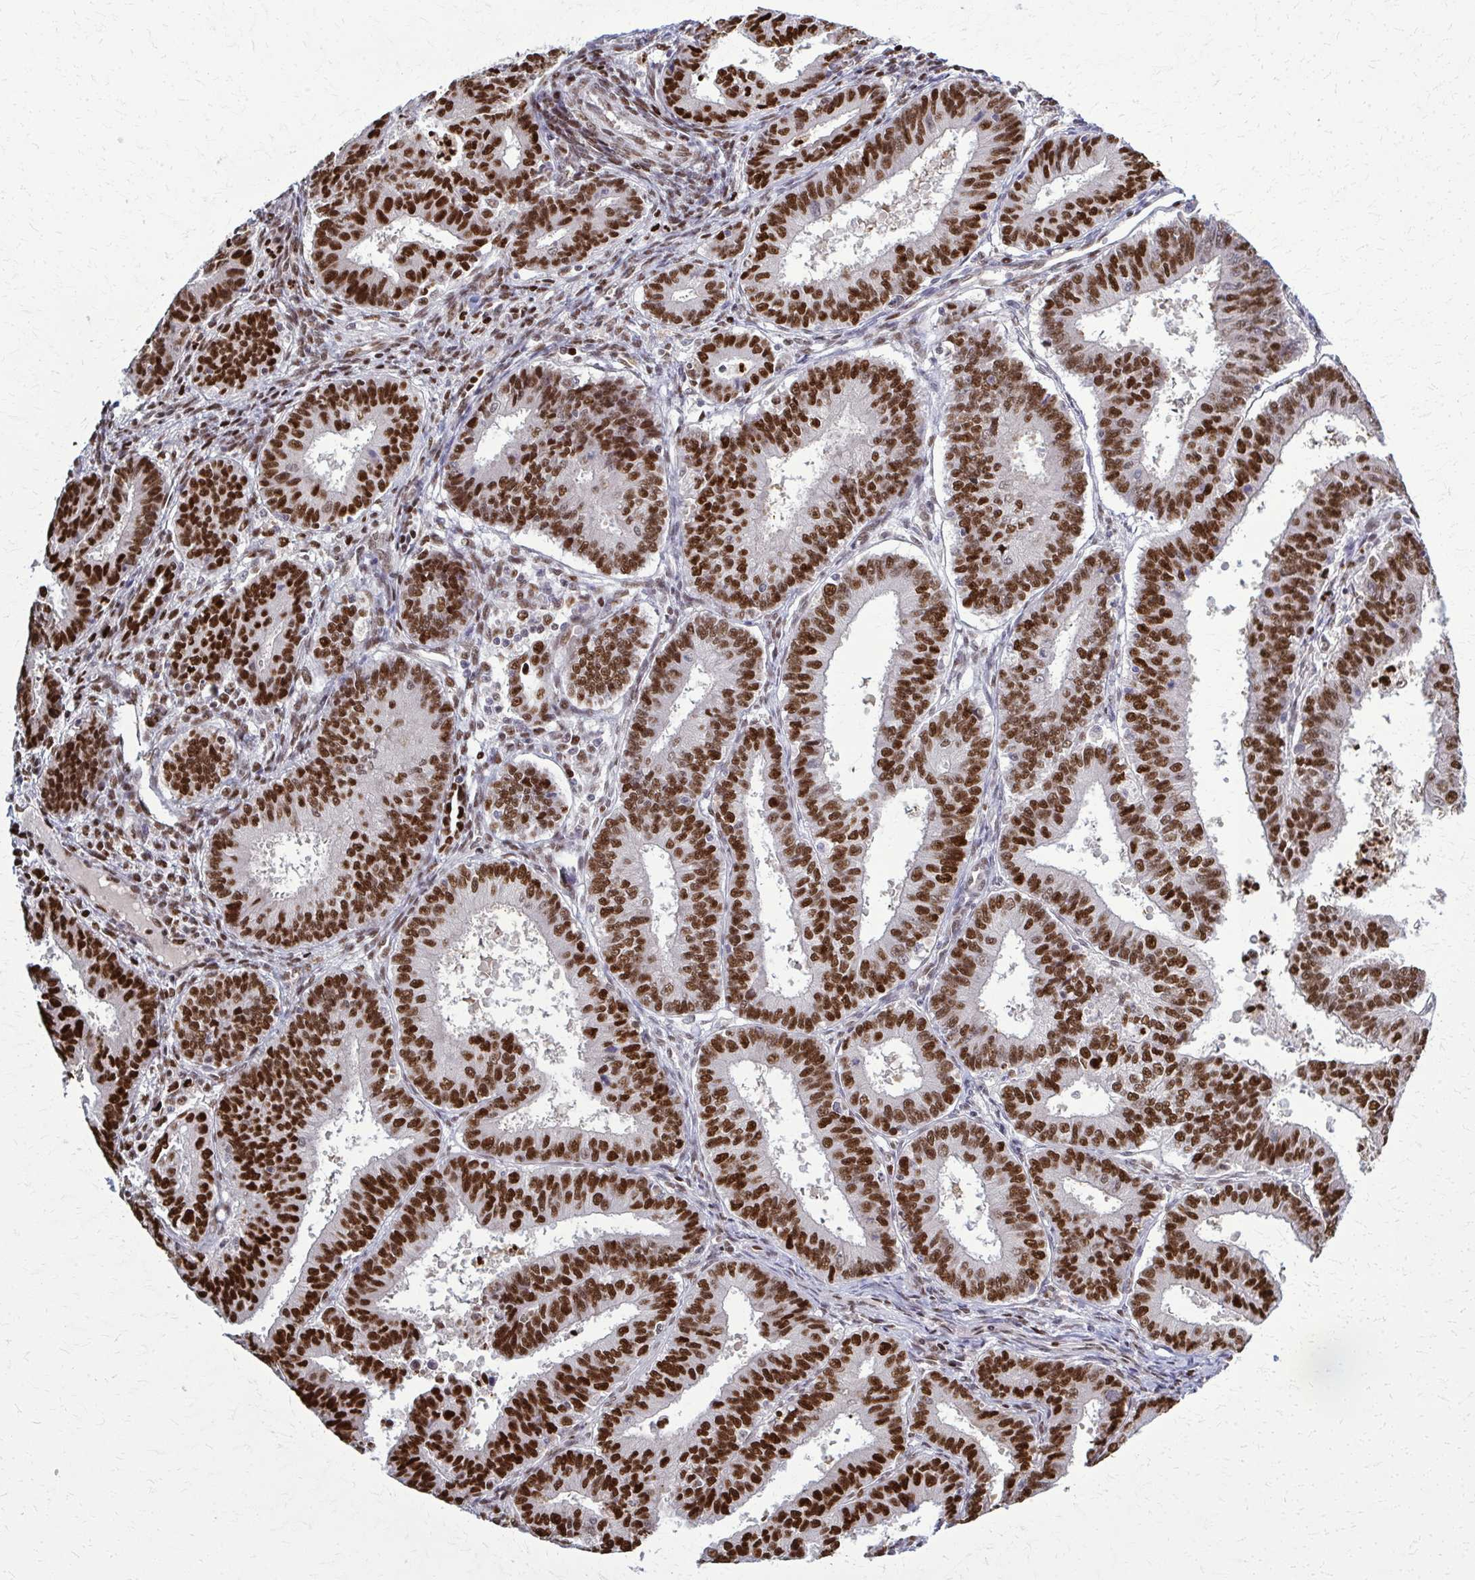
{"staining": {"intensity": "strong", "quantity": ">75%", "location": "nuclear"}, "tissue": "endometrial cancer", "cell_type": "Tumor cells", "image_type": "cancer", "snomed": [{"axis": "morphology", "description": "Adenocarcinoma, NOS"}, {"axis": "topography", "description": "Endometrium"}], "caption": "DAB immunohistochemical staining of adenocarcinoma (endometrial) demonstrates strong nuclear protein staining in approximately >75% of tumor cells. Nuclei are stained in blue.", "gene": "ZNF559", "patient": {"sex": "female", "age": 73}}